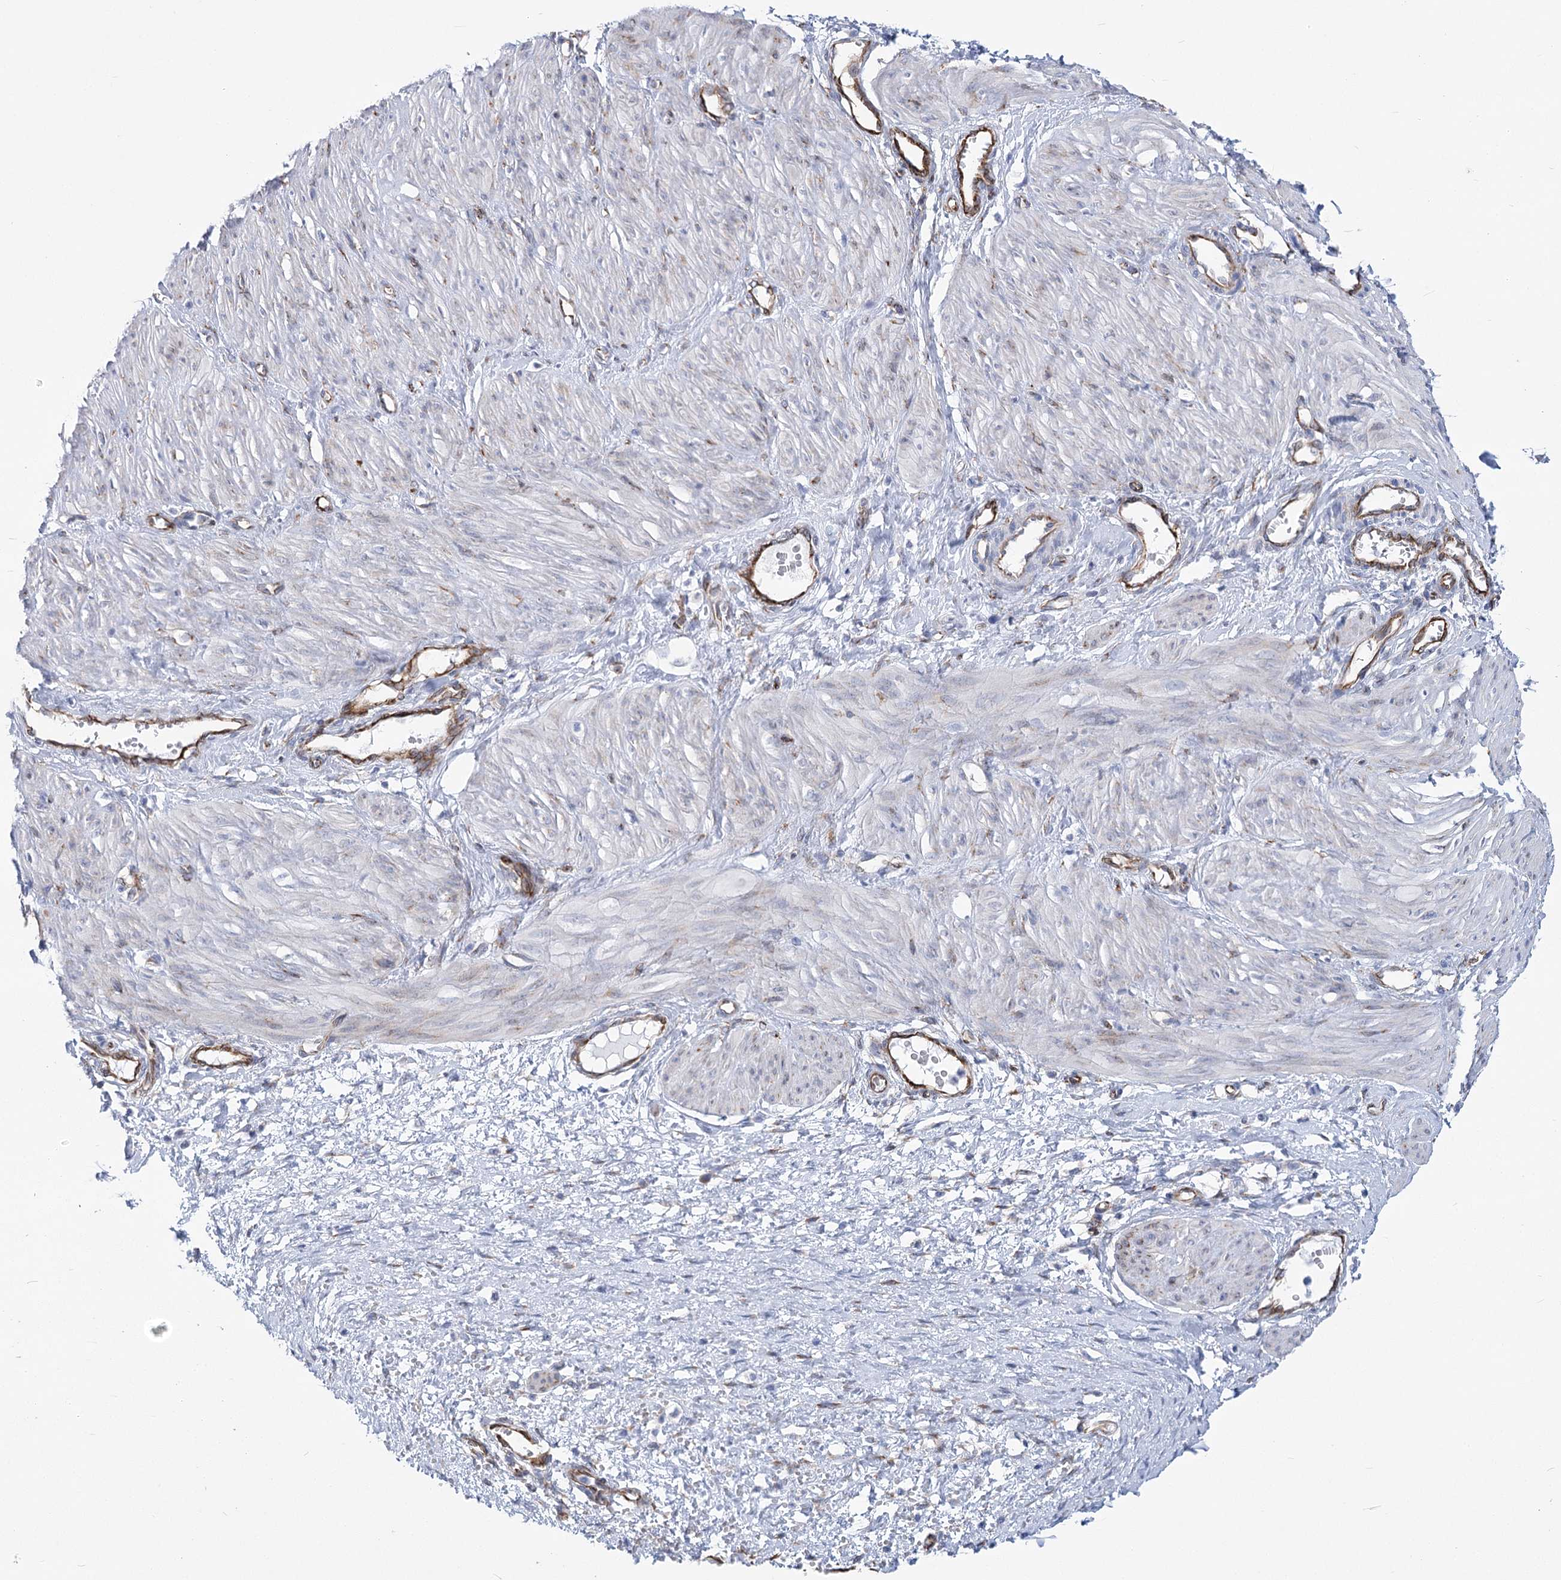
{"staining": {"intensity": "negative", "quantity": "none", "location": "none"}, "tissue": "smooth muscle", "cell_type": "Smooth muscle cells", "image_type": "normal", "snomed": [{"axis": "morphology", "description": "Normal tissue, NOS"}, {"axis": "topography", "description": "Endometrium"}], "caption": "Immunohistochemistry (IHC) image of unremarkable smooth muscle stained for a protein (brown), which reveals no staining in smooth muscle cells. (IHC, brightfield microscopy, high magnification).", "gene": "YTHDC2", "patient": {"sex": "female", "age": 33}}